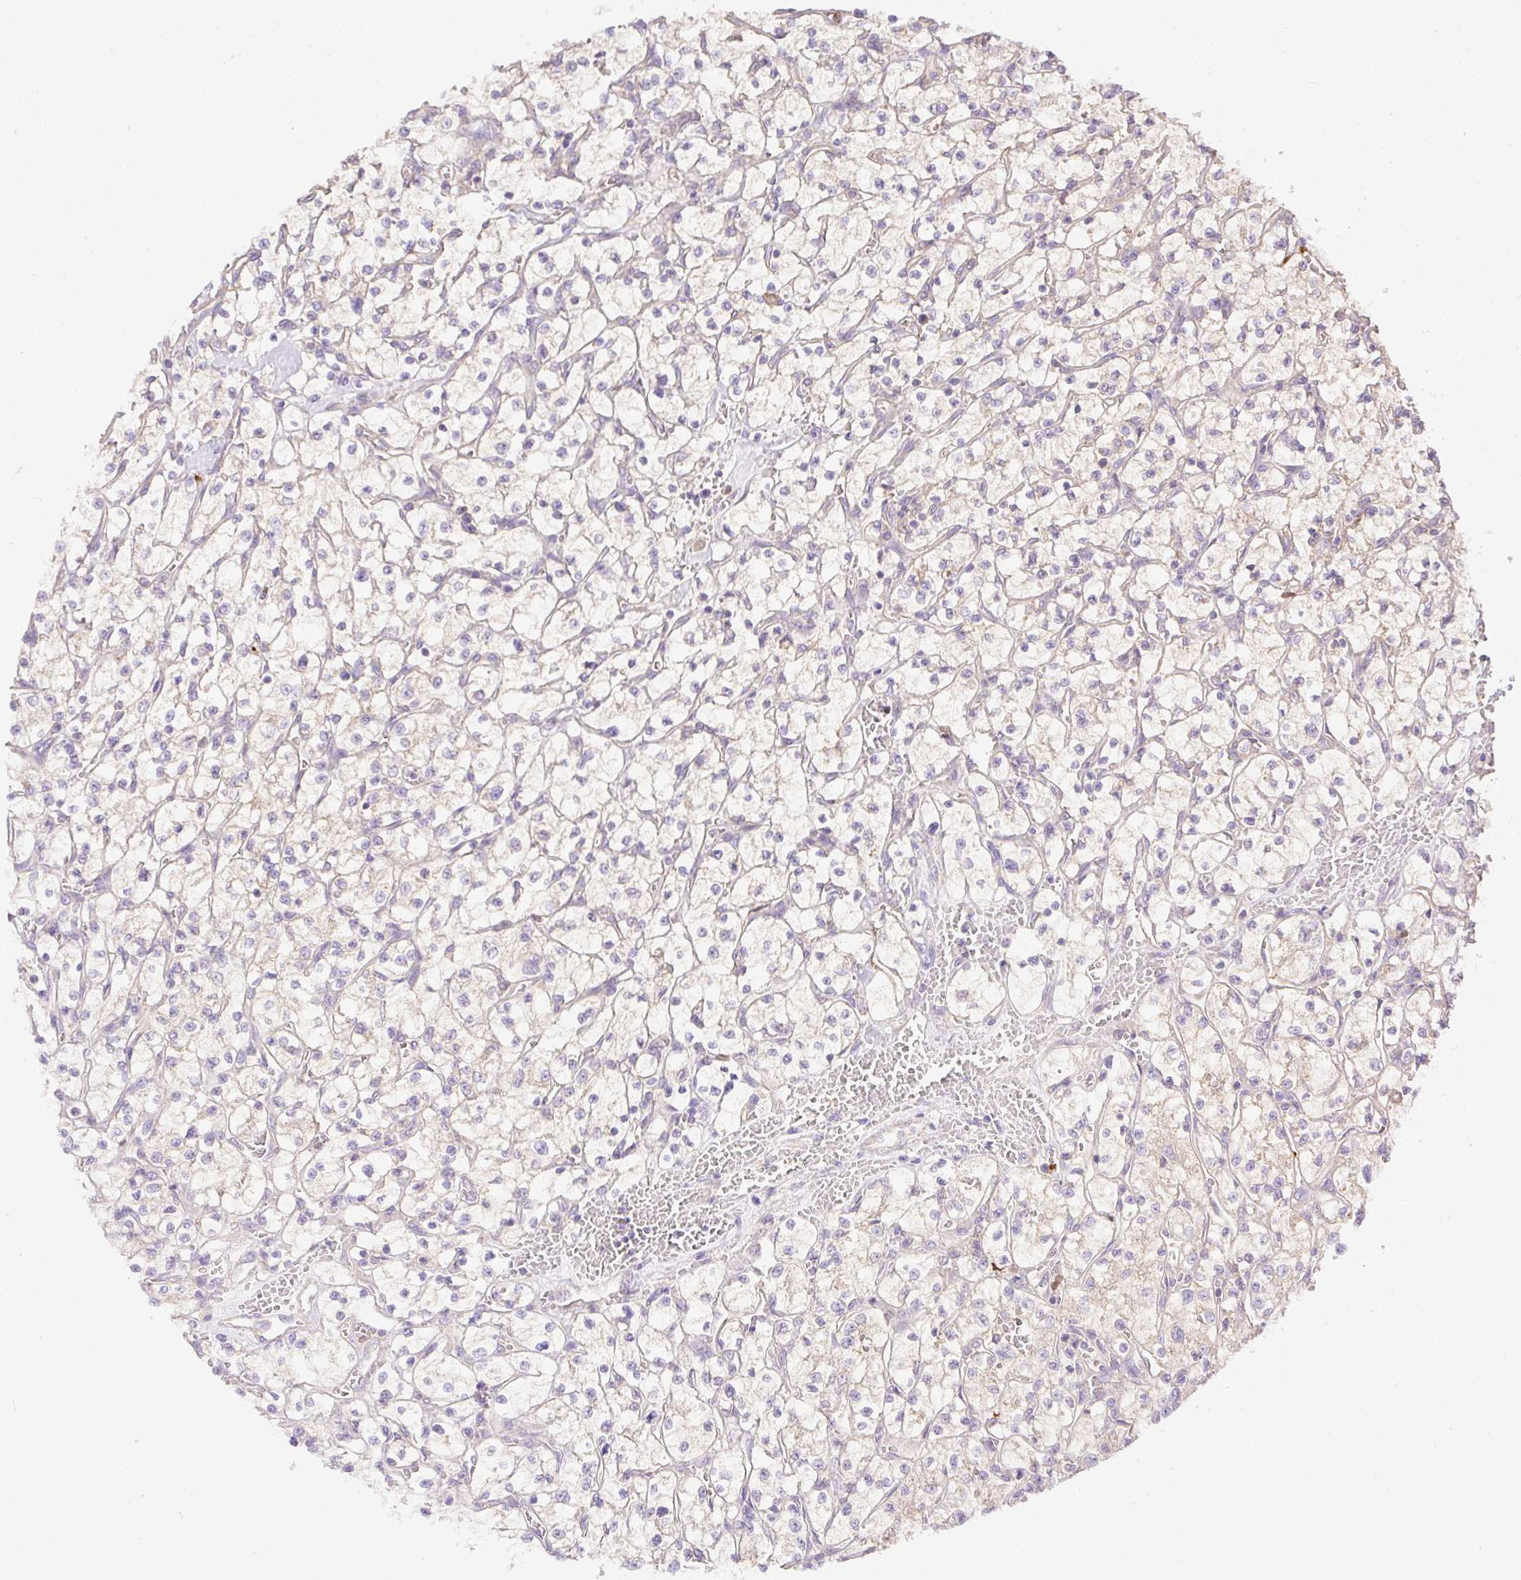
{"staining": {"intensity": "negative", "quantity": "none", "location": "none"}, "tissue": "renal cancer", "cell_type": "Tumor cells", "image_type": "cancer", "snomed": [{"axis": "morphology", "description": "Adenocarcinoma, NOS"}, {"axis": "topography", "description": "Kidney"}], "caption": "This is an IHC photomicrograph of human renal adenocarcinoma. There is no staining in tumor cells.", "gene": "DESI1", "patient": {"sex": "female", "age": 64}}